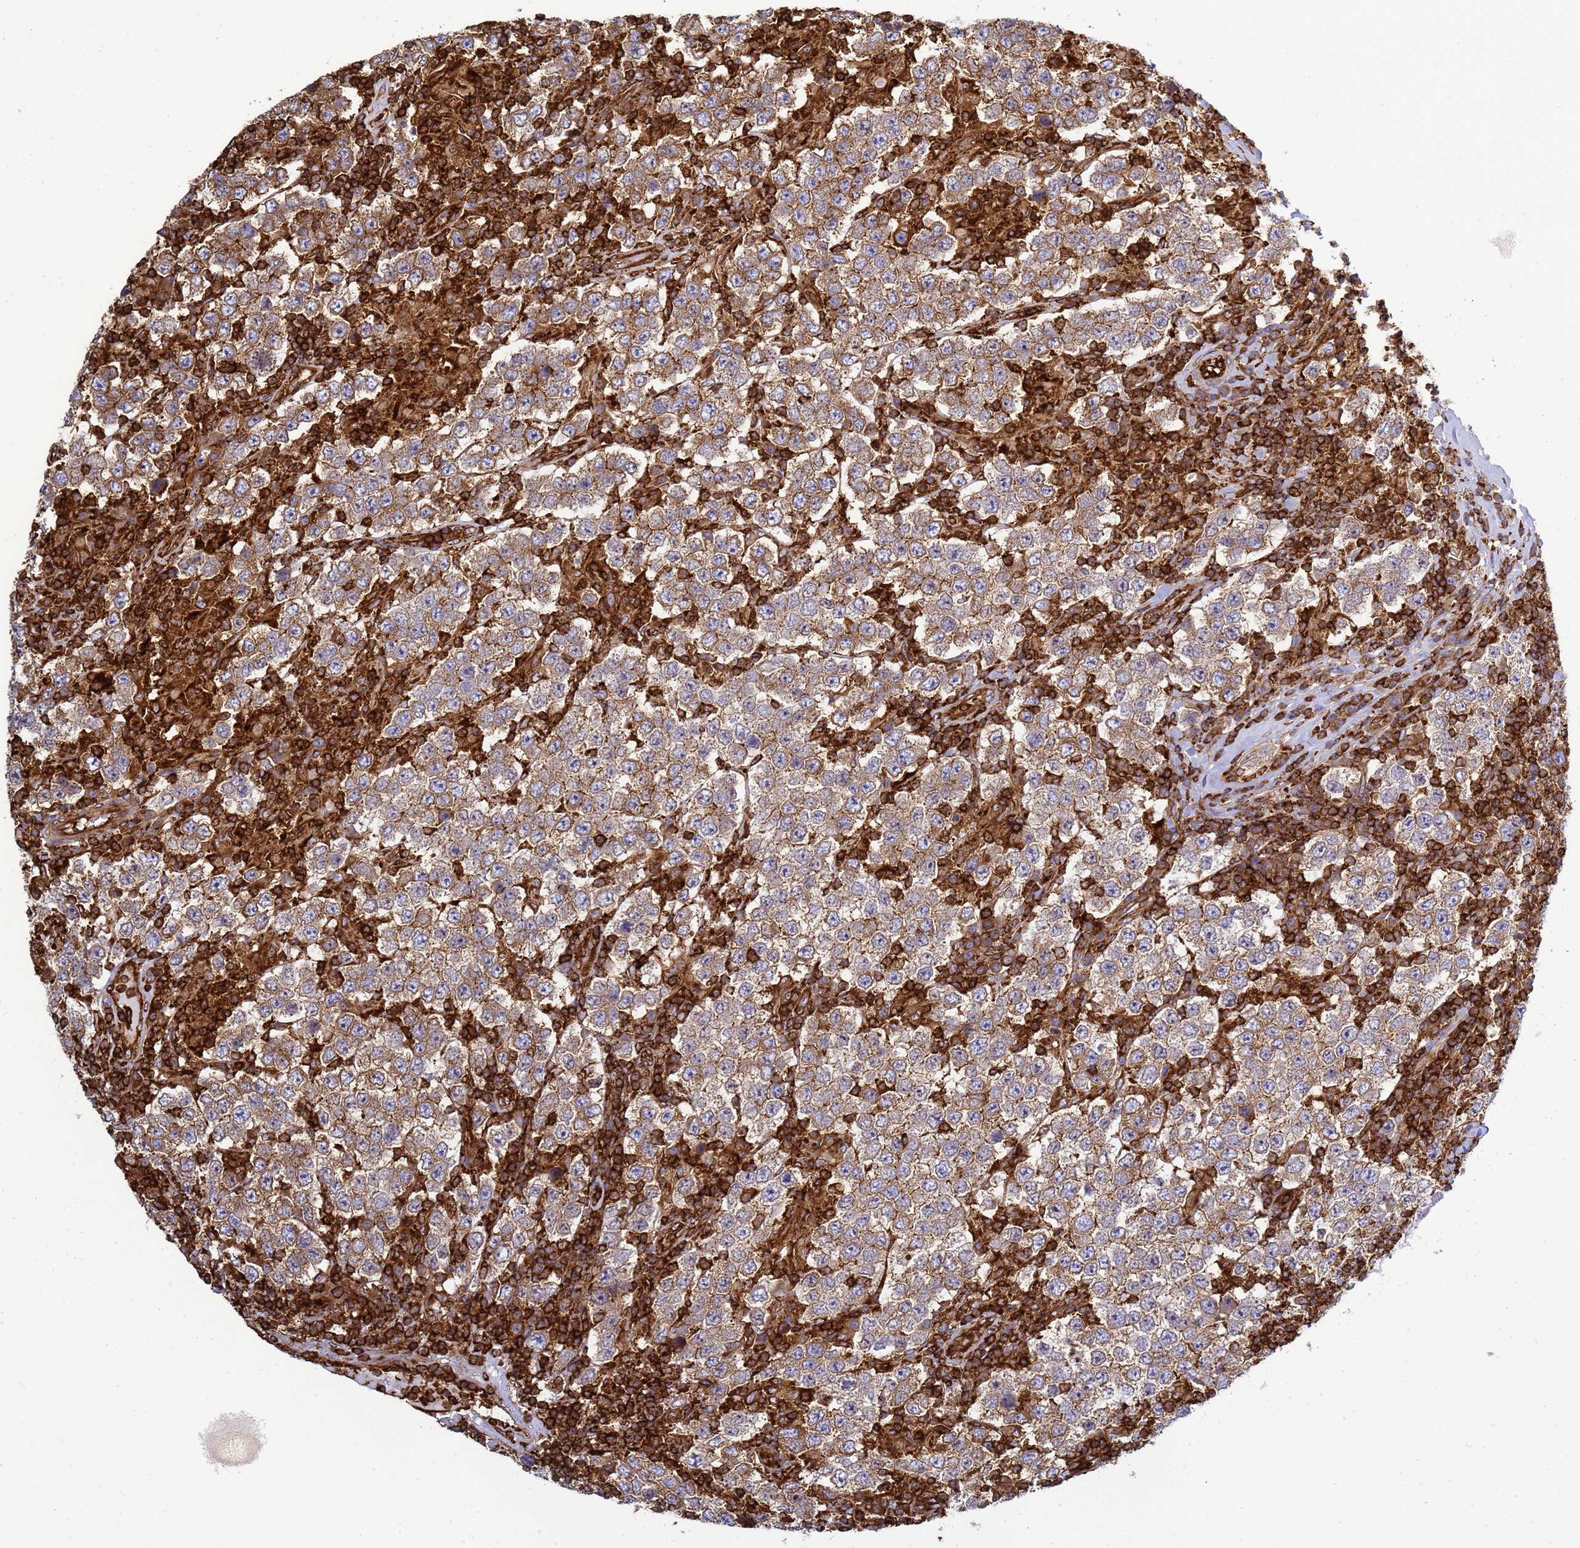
{"staining": {"intensity": "moderate", "quantity": ">75%", "location": "cytoplasmic/membranous"}, "tissue": "testis cancer", "cell_type": "Tumor cells", "image_type": "cancer", "snomed": [{"axis": "morphology", "description": "Normal tissue, NOS"}, {"axis": "morphology", "description": "Urothelial carcinoma, High grade"}, {"axis": "morphology", "description": "Seminoma, NOS"}, {"axis": "morphology", "description": "Carcinoma, Embryonal, NOS"}, {"axis": "topography", "description": "Urinary bladder"}, {"axis": "topography", "description": "Testis"}], "caption": "Immunohistochemical staining of human testis cancer shows medium levels of moderate cytoplasmic/membranous protein expression in approximately >75% of tumor cells.", "gene": "ZBTB8OS", "patient": {"sex": "male", "age": 41}}